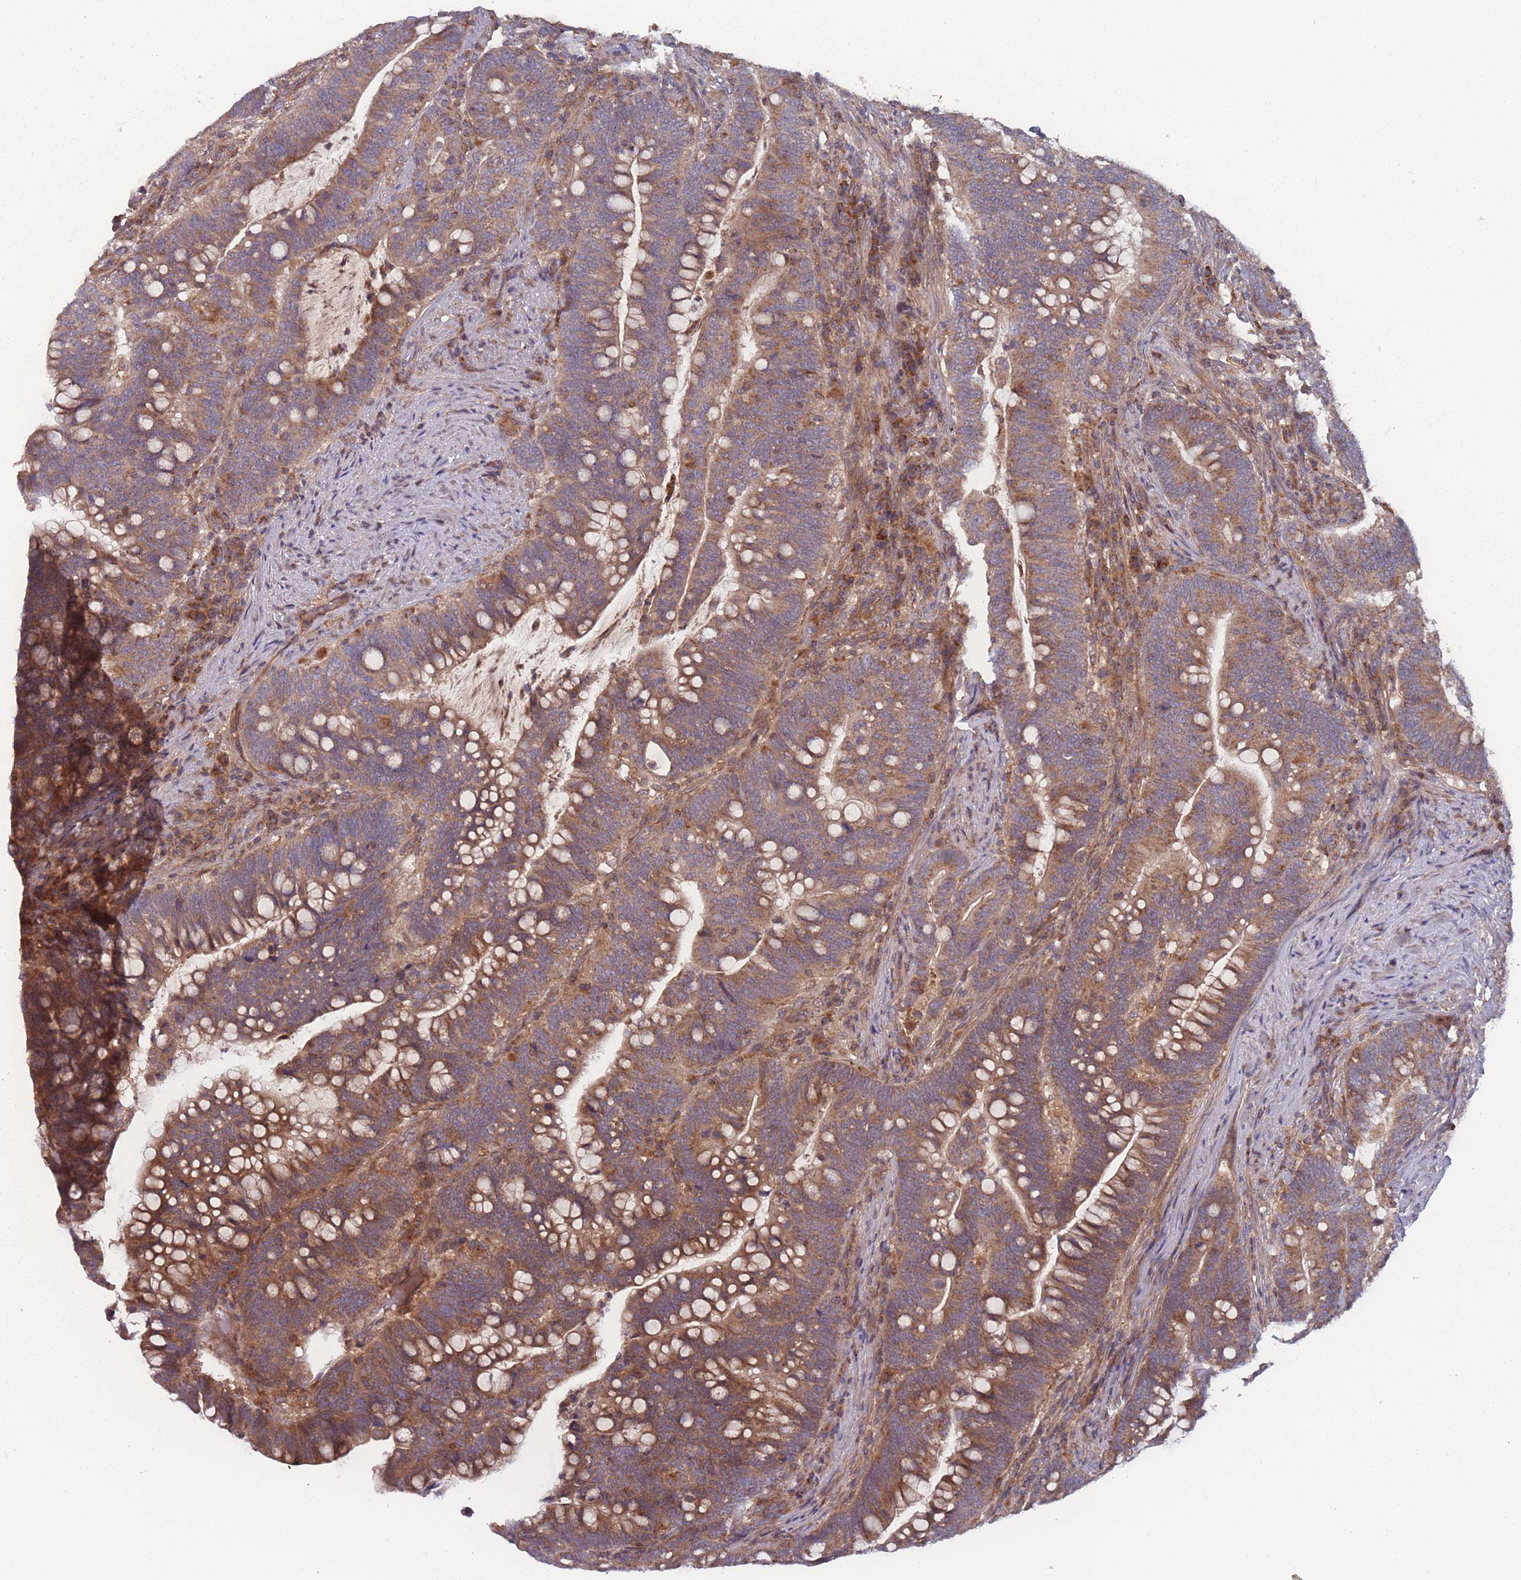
{"staining": {"intensity": "moderate", "quantity": ">75%", "location": "cytoplasmic/membranous"}, "tissue": "colorectal cancer", "cell_type": "Tumor cells", "image_type": "cancer", "snomed": [{"axis": "morphology", "description": "Normal tissue, NOS"}, {"axis": "morphology", "description": "Adenocarcinoma, NOS"}, {"axis": "topography", "description": "Colon"}], "caption": "Brown immunohistochemical staining in colorectal cancer displays moderate cytoplasmic/membranous staining in about >75% of tumor cells.", "gene": "ATP5MG", "patient": {"sex": "female", "age": 66}}